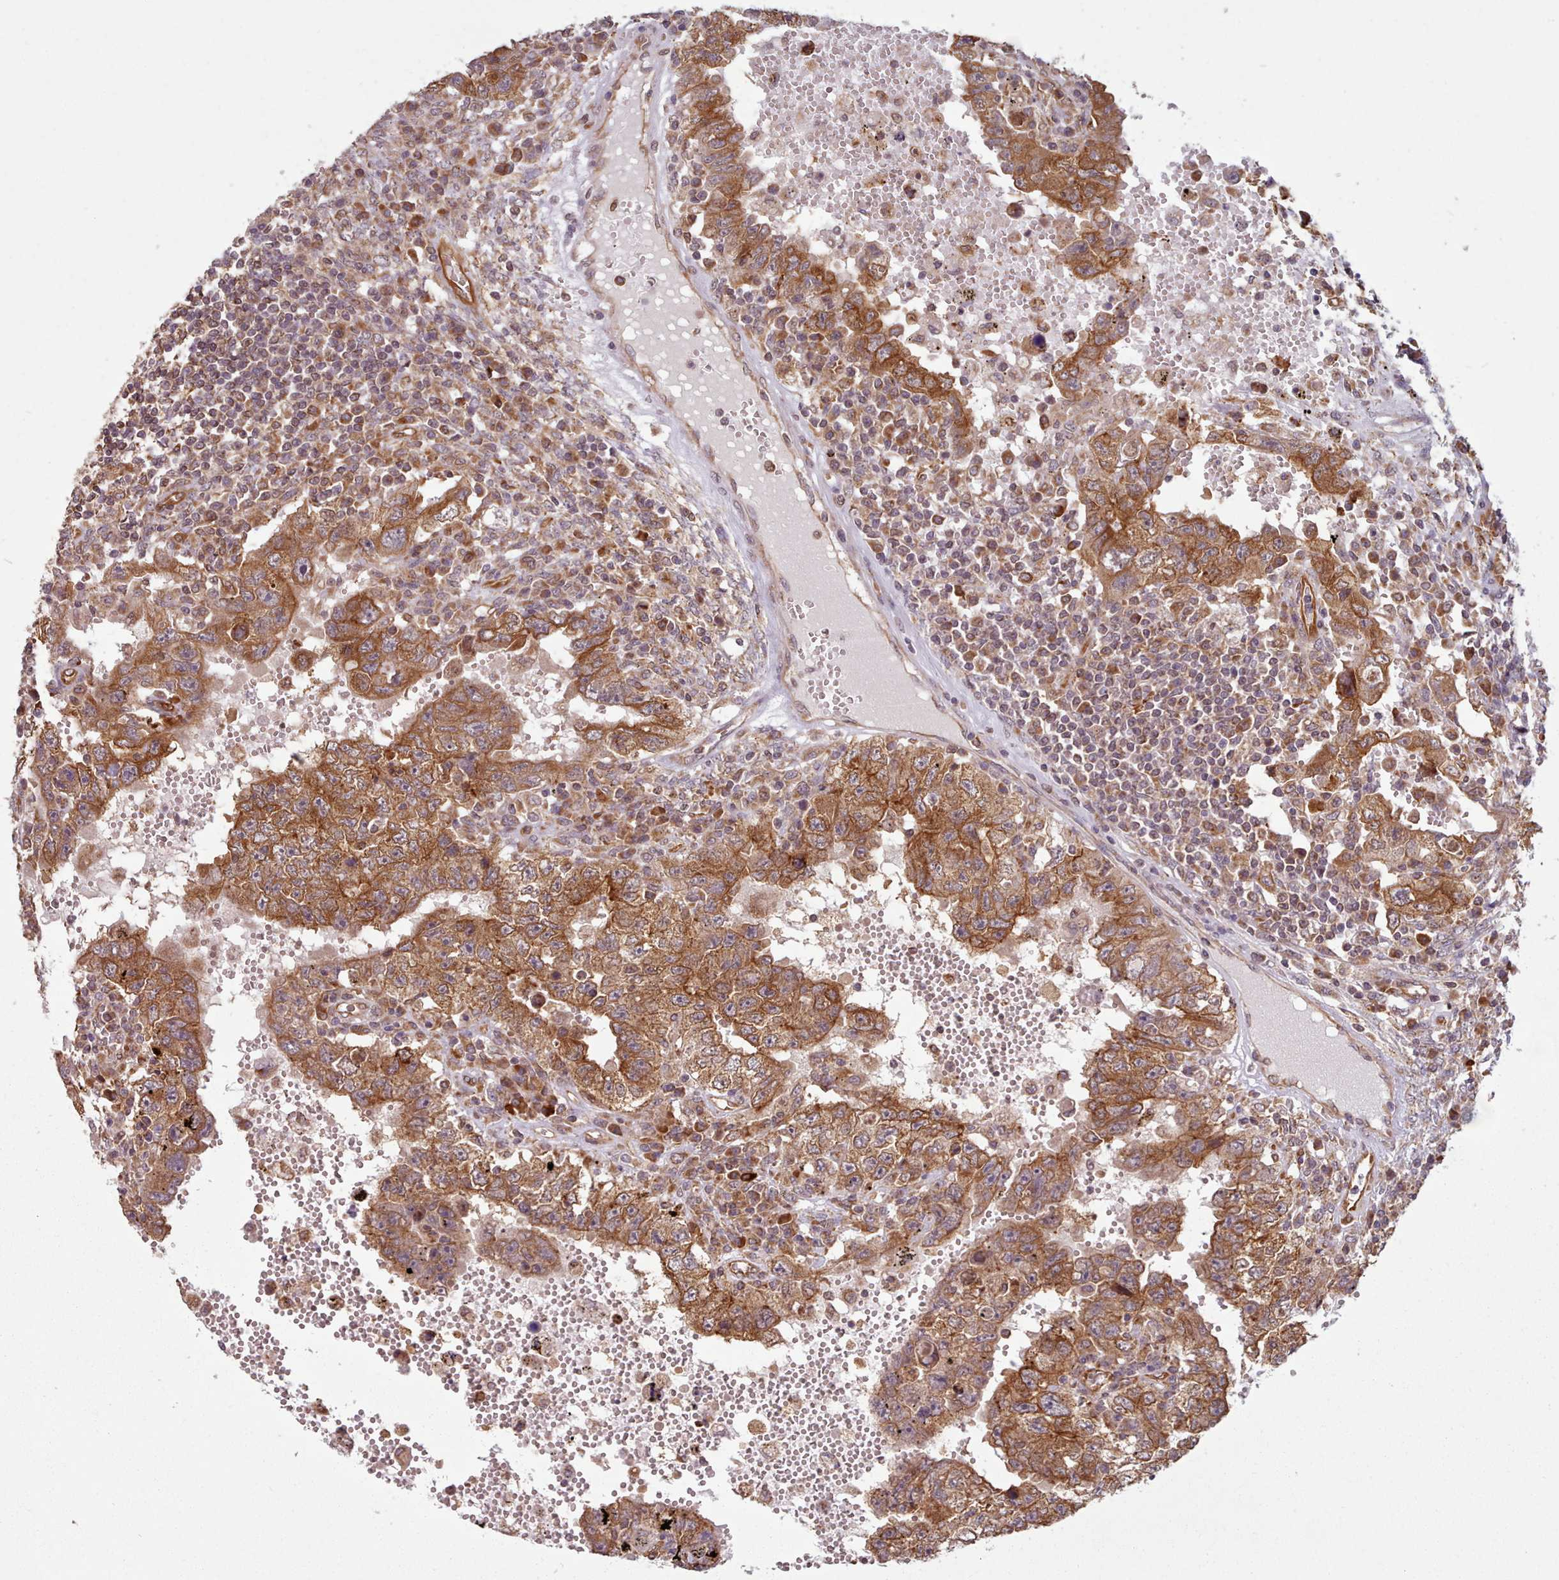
{"staining": {"intensity": "strong", "quantity": ">75%", "location": "cytoplasmic/membranous"}, "tissue": "testis cancer", "cell_type": "Tumor cells", "image_type": "cancer", "snomed": [{"axis": "morphology", "description": "Carcinoma, Embryonal, NOS"}, {"axis": "topography", "description": "Testis"}], "caption": "IHC image of neoplastic tissue: human testis cancer (embryonal carcinoma) stained using IHC displays high levels of strong protein expression localized specifically in the cytoplasmic/membranous of tumor cells, appearing as a cytoplasmic/membranous brown color.", "gene": "CRYBG1", "patient": {"sex": "male", "age": 26}}